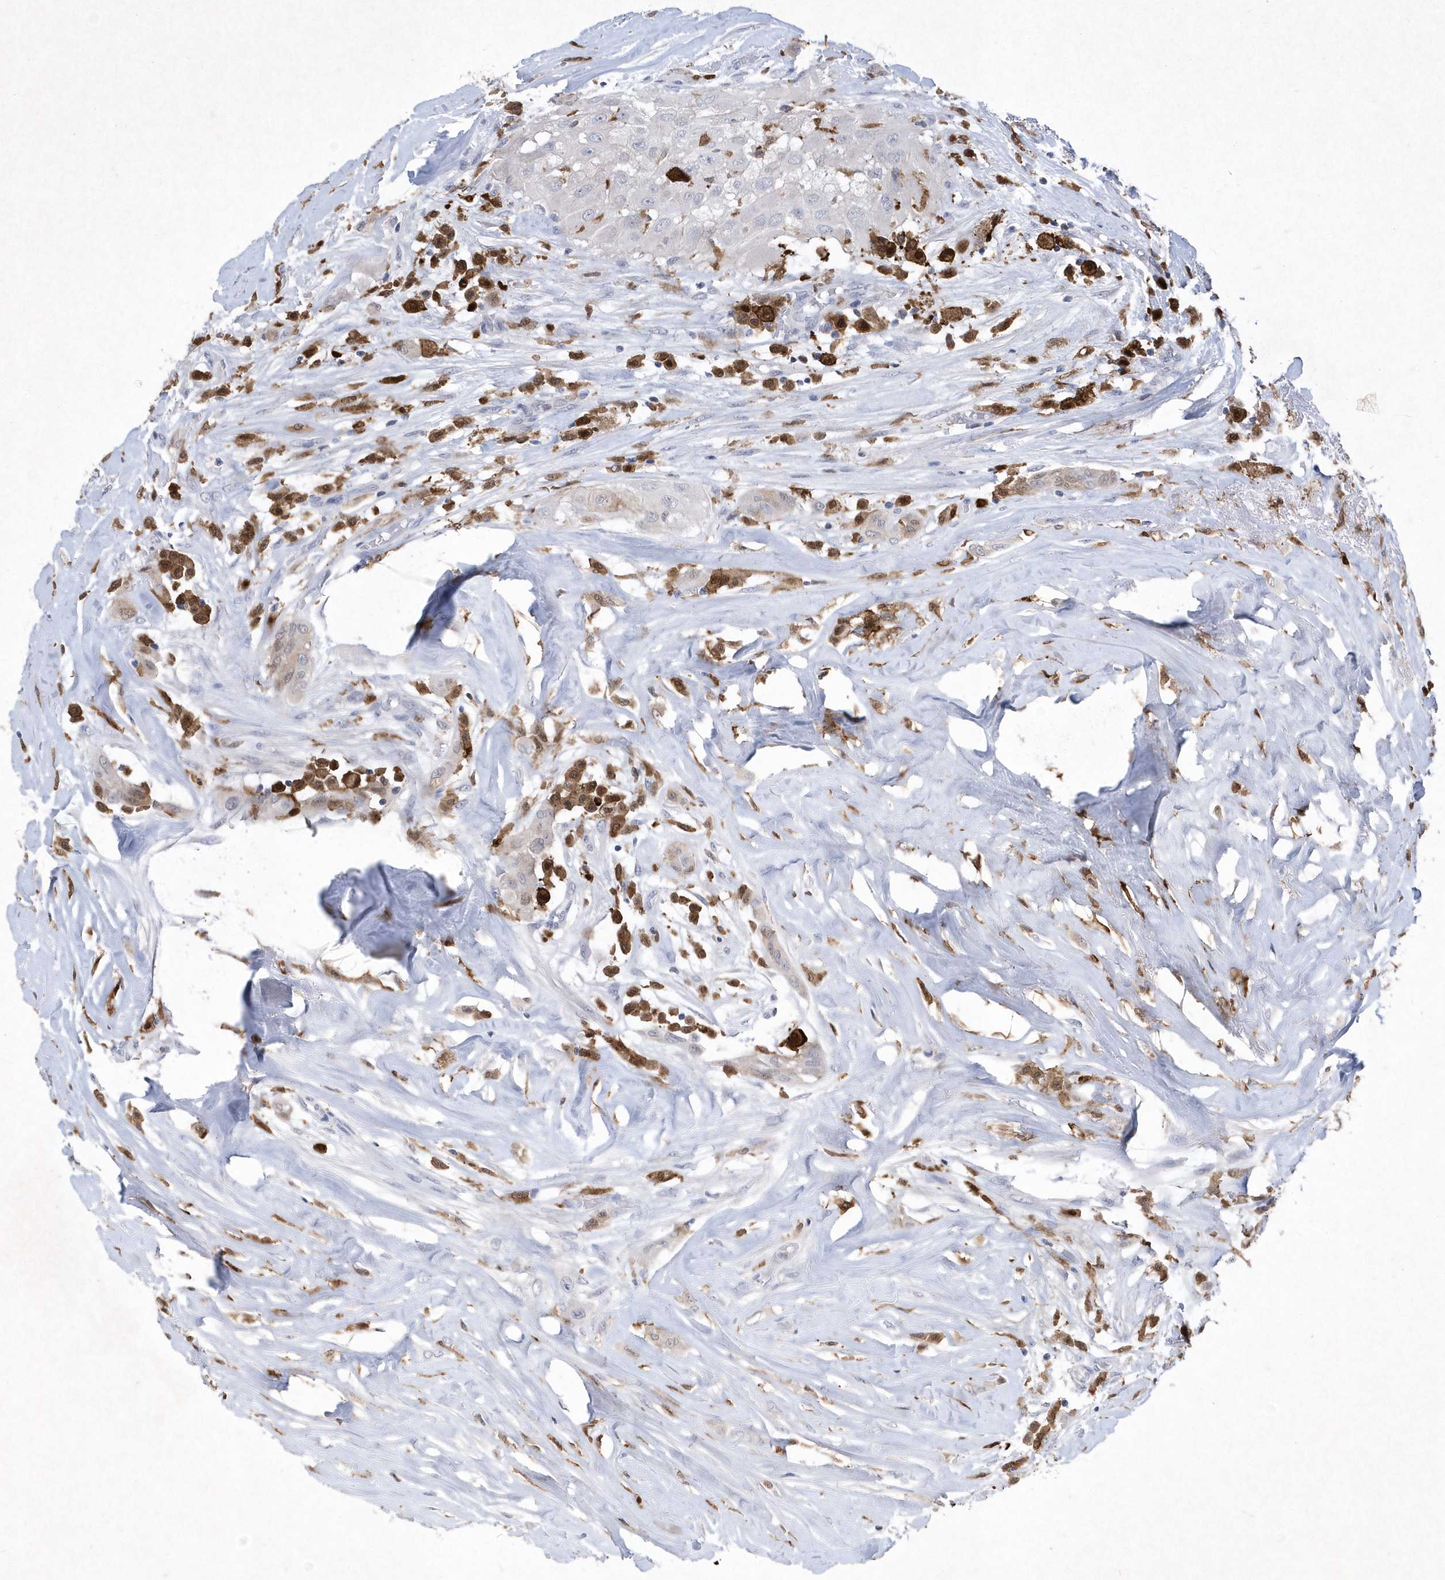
{"staining": {"intensity": "negative", "quantity": "none", "location": "none"}, "tissue": "thyroid cancer", "cell_type": "Tumor cells", "image_type": "cancer", "snomed": [{"axis": "morphology", "description": "Papillary adenocarcinoma, NOS"}, {"axis": "topography", "description": "Thyroid gland"}], "caption": "This is an immunohistochemistry micrograph of human thyroid papillary adenocarcinoma. There is no expression in tumor cells.", "gene": "BHLHA15", "patient": {"sex": "female", "age": 59}}